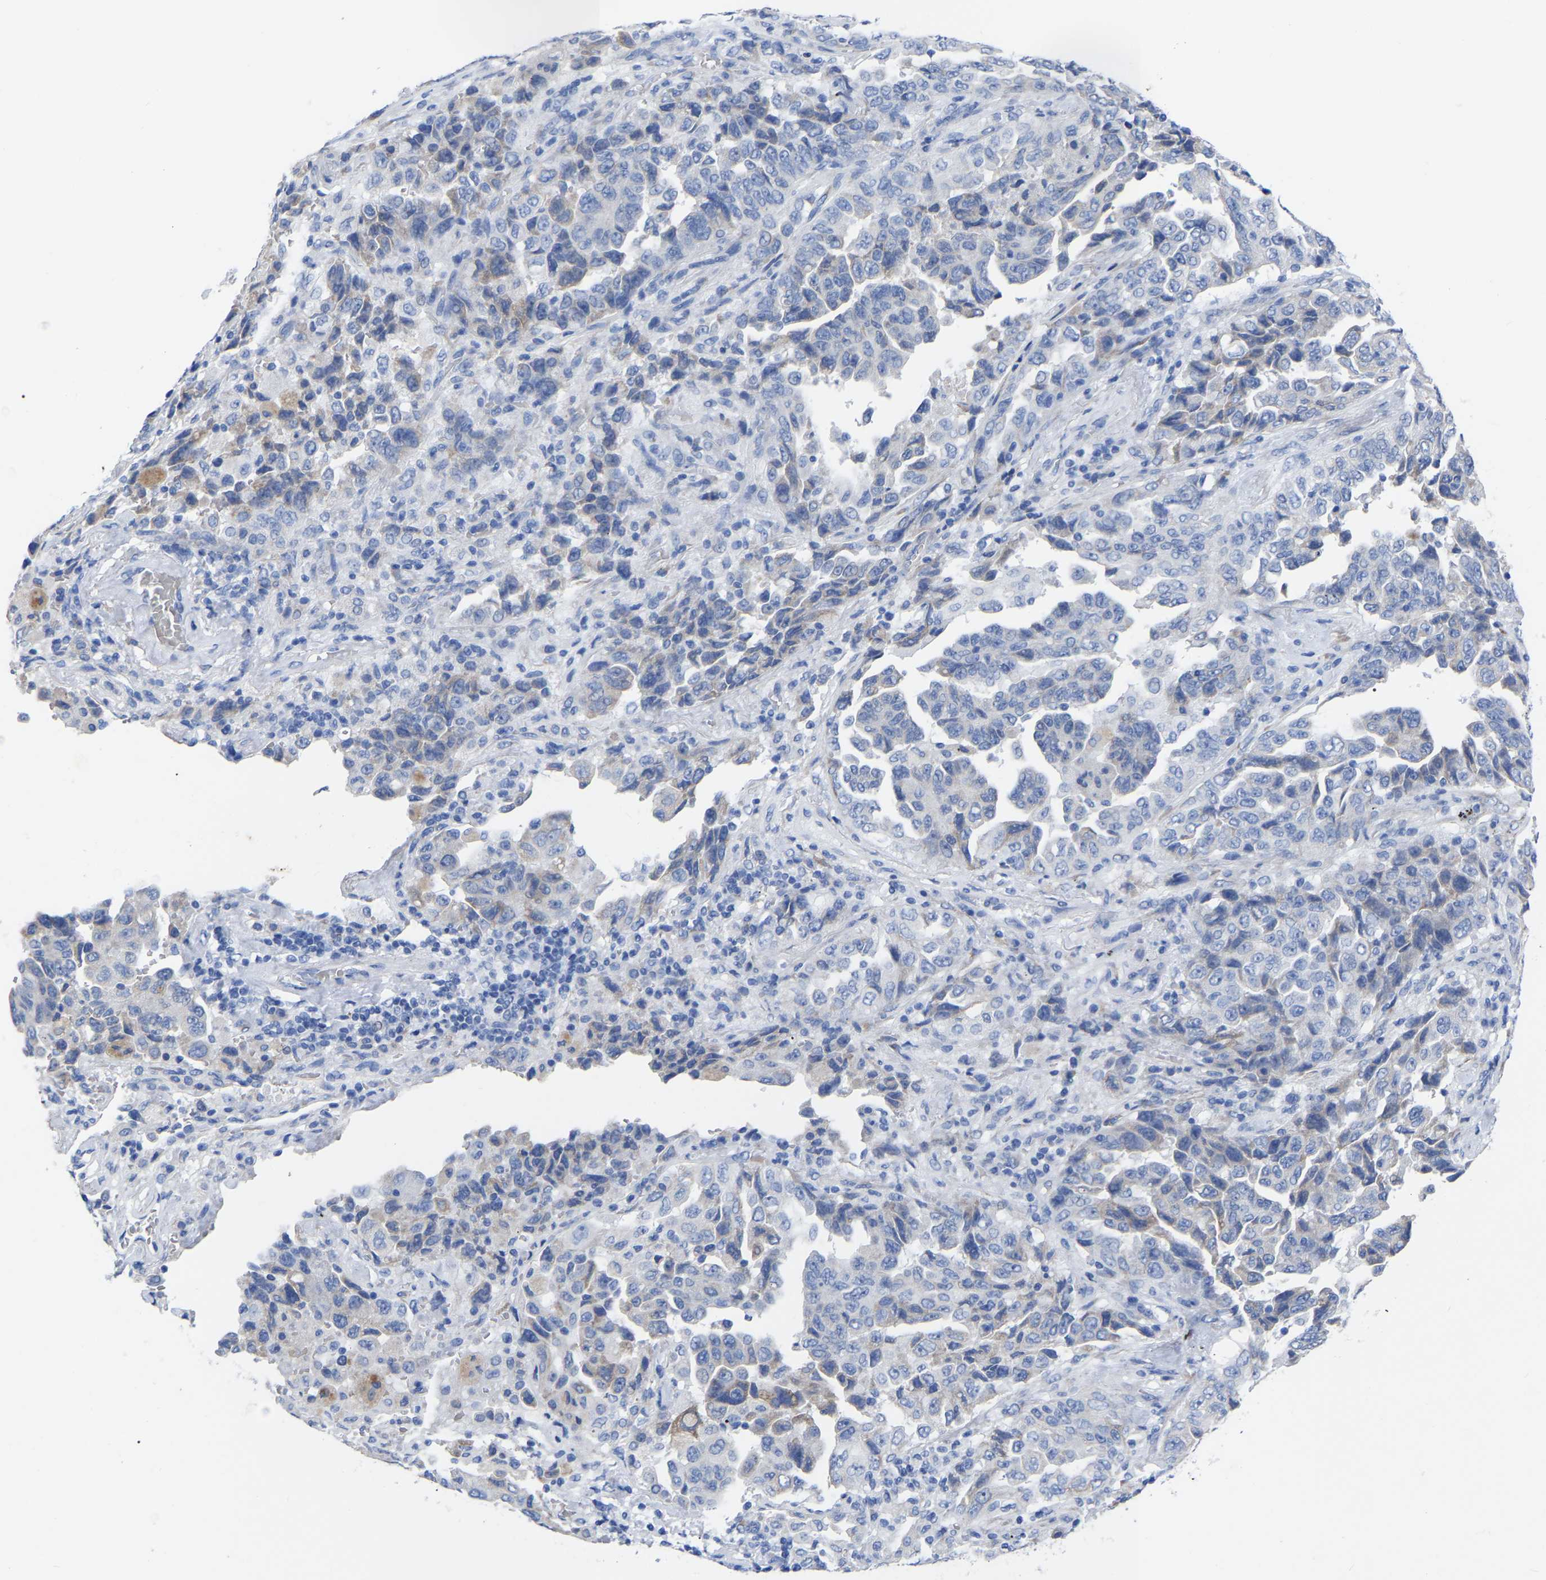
{"staining": {"intensity": "negative", "quantity": "none", "location": "none"}, "tissue": "lung cancer", "cell_type": "Tumor cells", "image_type": "cancer", "snomed": [{"axis": "morphology", "description": "Adenocarcinoma, NOS"}, {"axis": "topography", "description": "Lung"}], "caption": "Human lung adenocarcinoma stained for a protein using immunohistochemistry (IHC) reveals no staining in tumor cells.", "gene": "GDF3", "patient": {"sex": "female", "age": 51}}